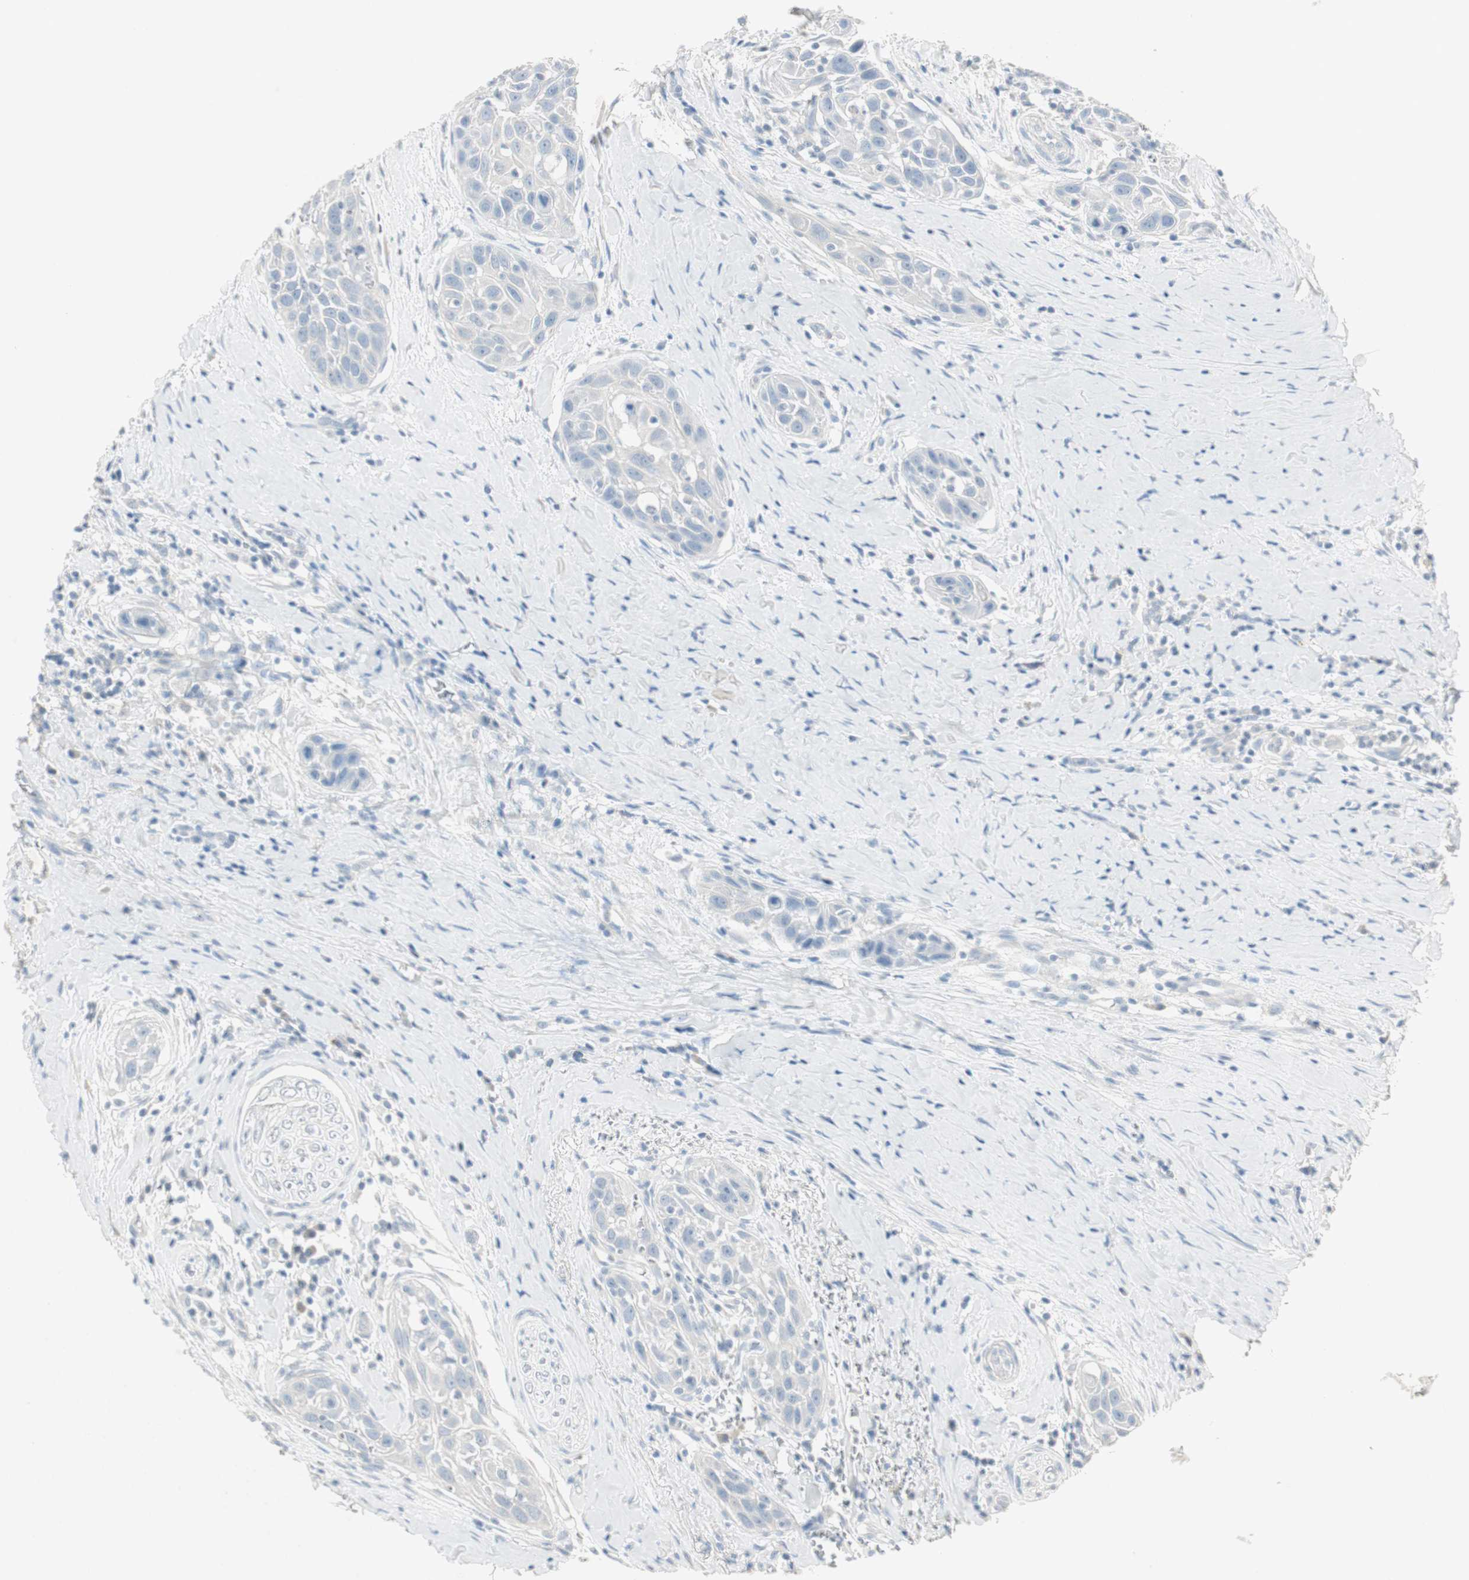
{"staining": {"intensity": "negative", "quantity": "none", "location": "none"}, "tissue": "head and neck cancer", "cell_type": "Tumor cells", "image_type": "cancer", "snomed": [{"axis": "morphology", "description": "Normal tissue, NOS"}, {"axis": "morphology", "description": "Squamous cell carcinoma, NOS"}, {"axis": "topography", "description": "Oral tissue"}, {"axis": "topography", "description": "Head-Neck"}], "caption": "This is an IHC image of human squamous cell carcinoma (head and neck). There is no expression in tumor cells.", "gene": "KHK", "patient": {"sex": "female", "age": 50}}